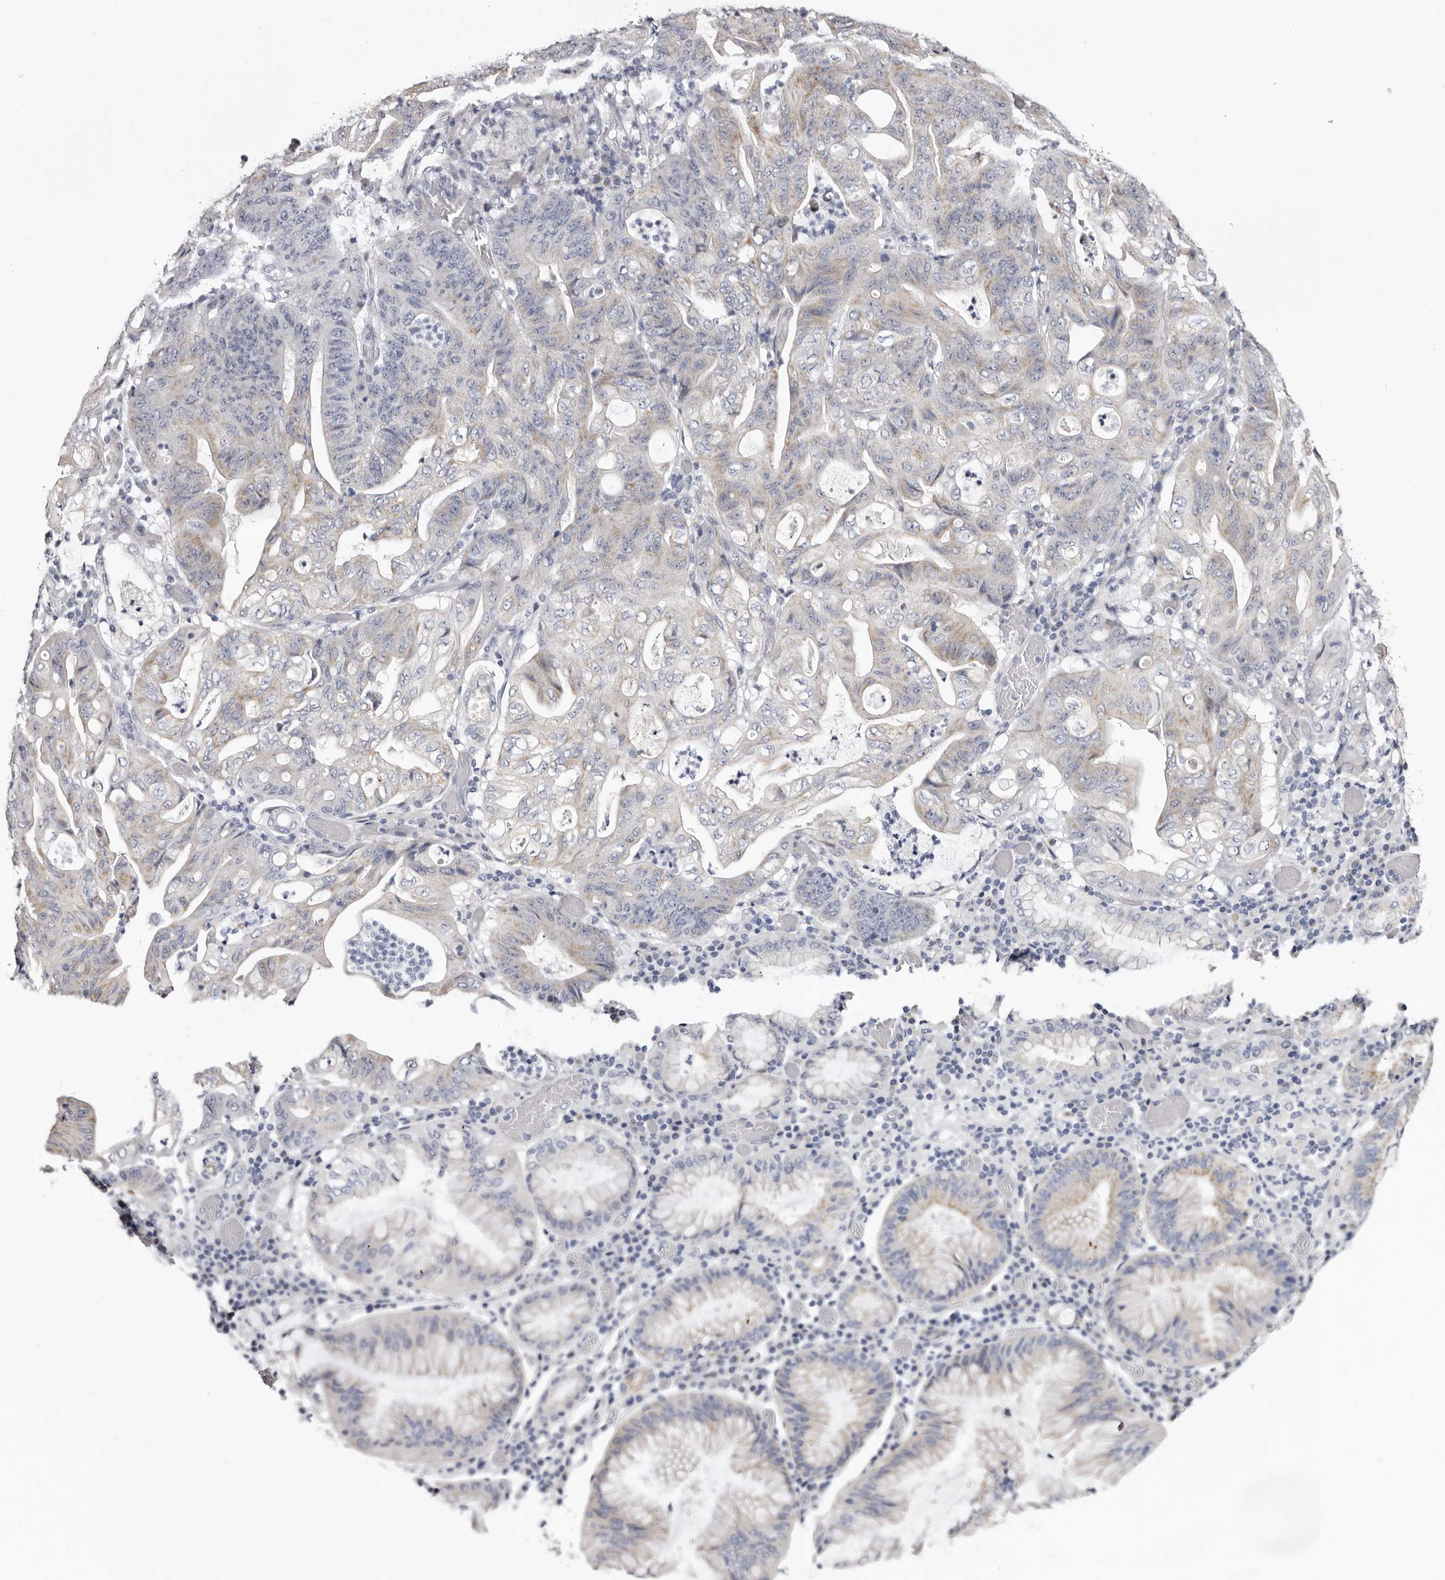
{"staining": {"intensity": "weak", "quantity": "<25%", "location": "cytoplasmic/membranous"}, "tissue": "stomach cancer", "cell_type": "Tumor cells", "image_type": "cancer", "snomed": [{"axis": "morphology", "description": "Adenocarcinoma, NOS"}, {"axis": "topography", "description": "Stomach"}], "caption": "Tumor cells are negative for protein expression in human adenocarcinoma (stomach).", "gene": "CASQ1", "patient": {"sex": "female", "age": 73}}